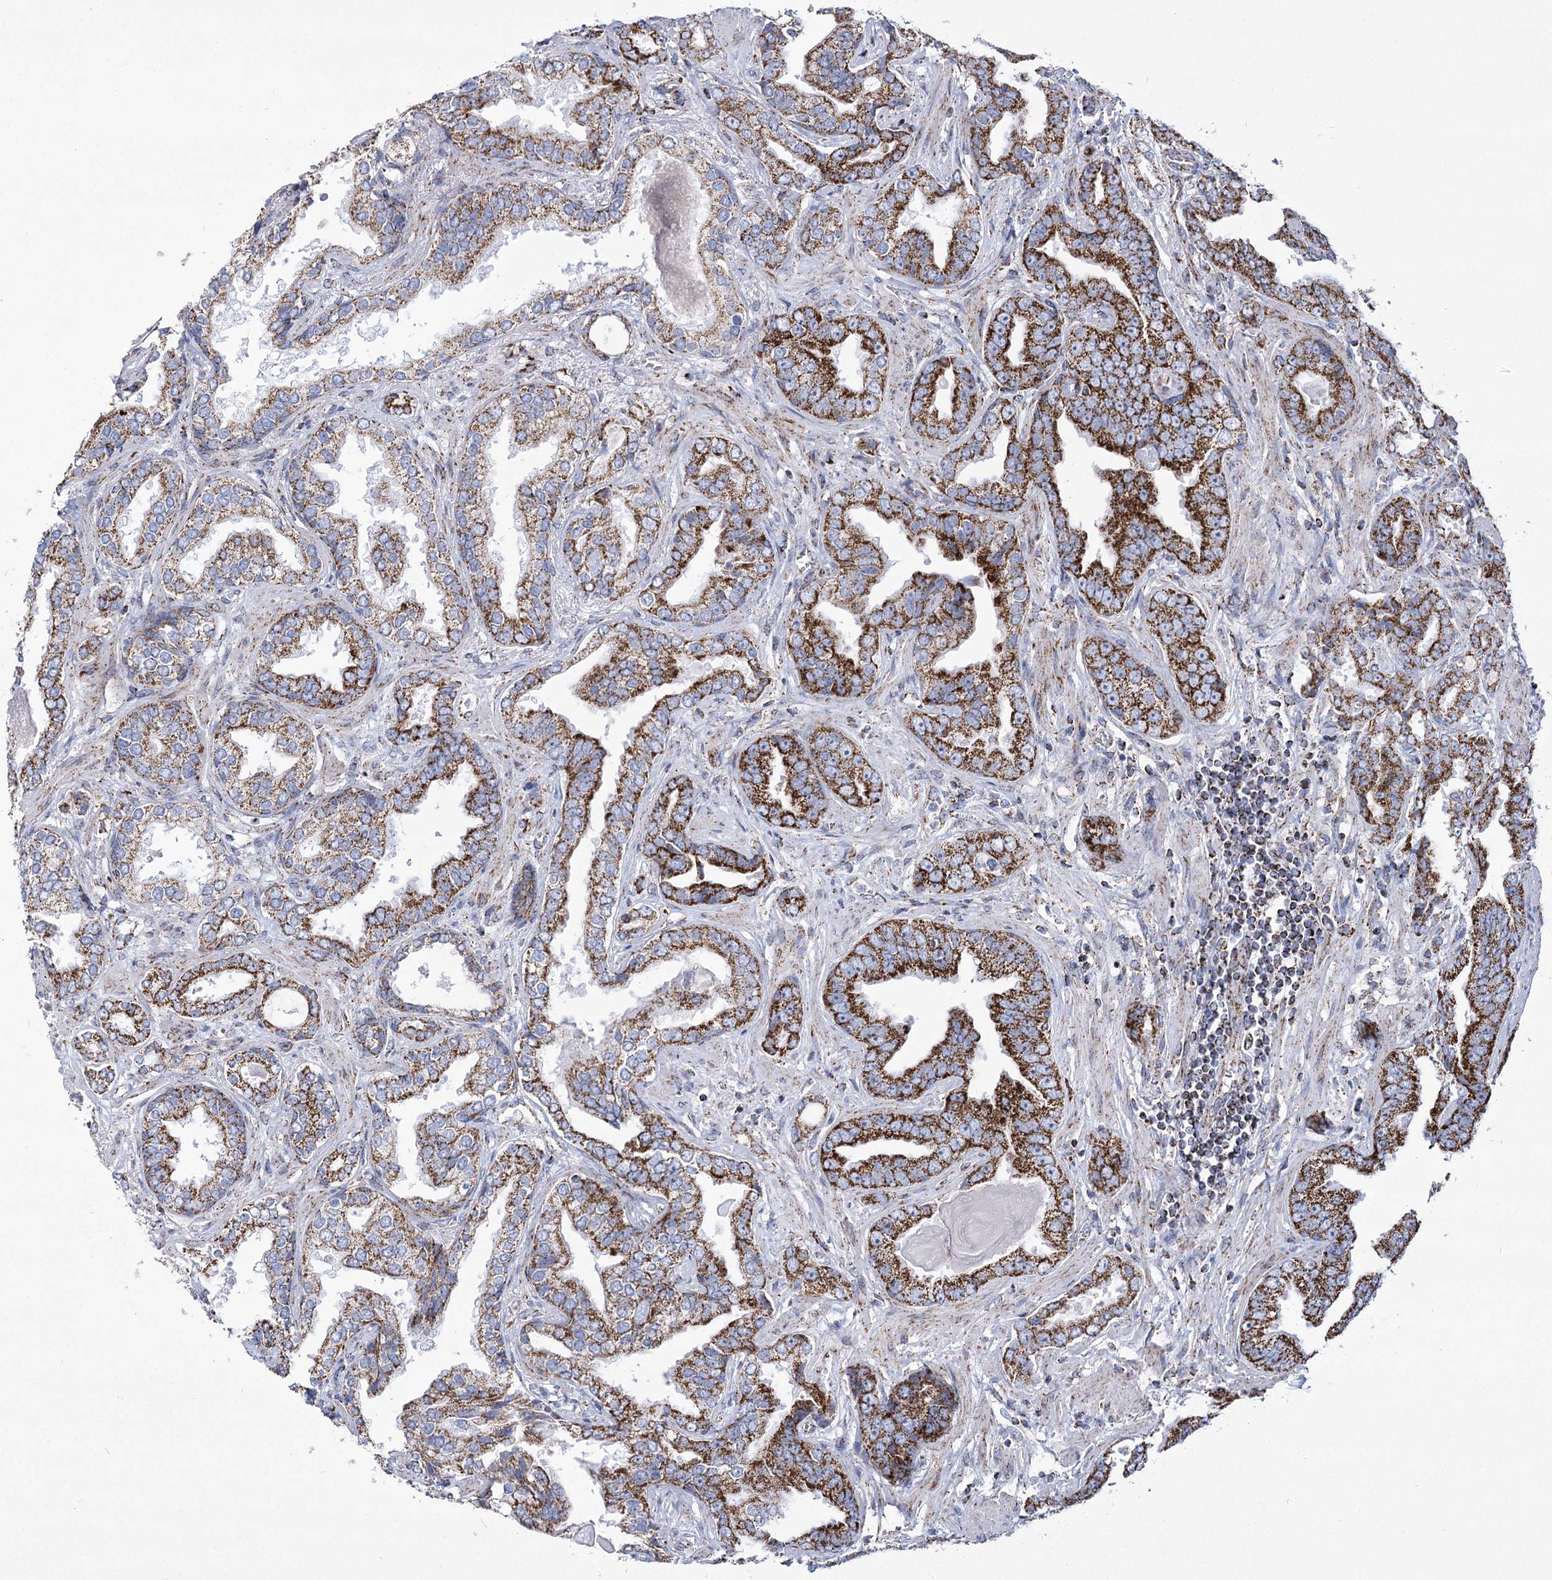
{"staining": {"intensity": "strong", "quantity": ">75%", "location": "cytoplasmic/membranous"}, "tissue": "prostate cancer", "cell_type": "Tumor cells", "image_type": "cancer", "snomed": [{"axis": "morphology", "description": "Adenocarcinoma, Low grade"}, {"axis": "topography", "description": "Prostate"}], "caption": "The photomicrograph displays staining of low-grade adenocarcinoma (prostate), revealing strong cytoplasmic/membranous protein positivity (brown color) within tumor cells.", "gene": "PDHB", "patient": {"sex": "male", "age": 60}}